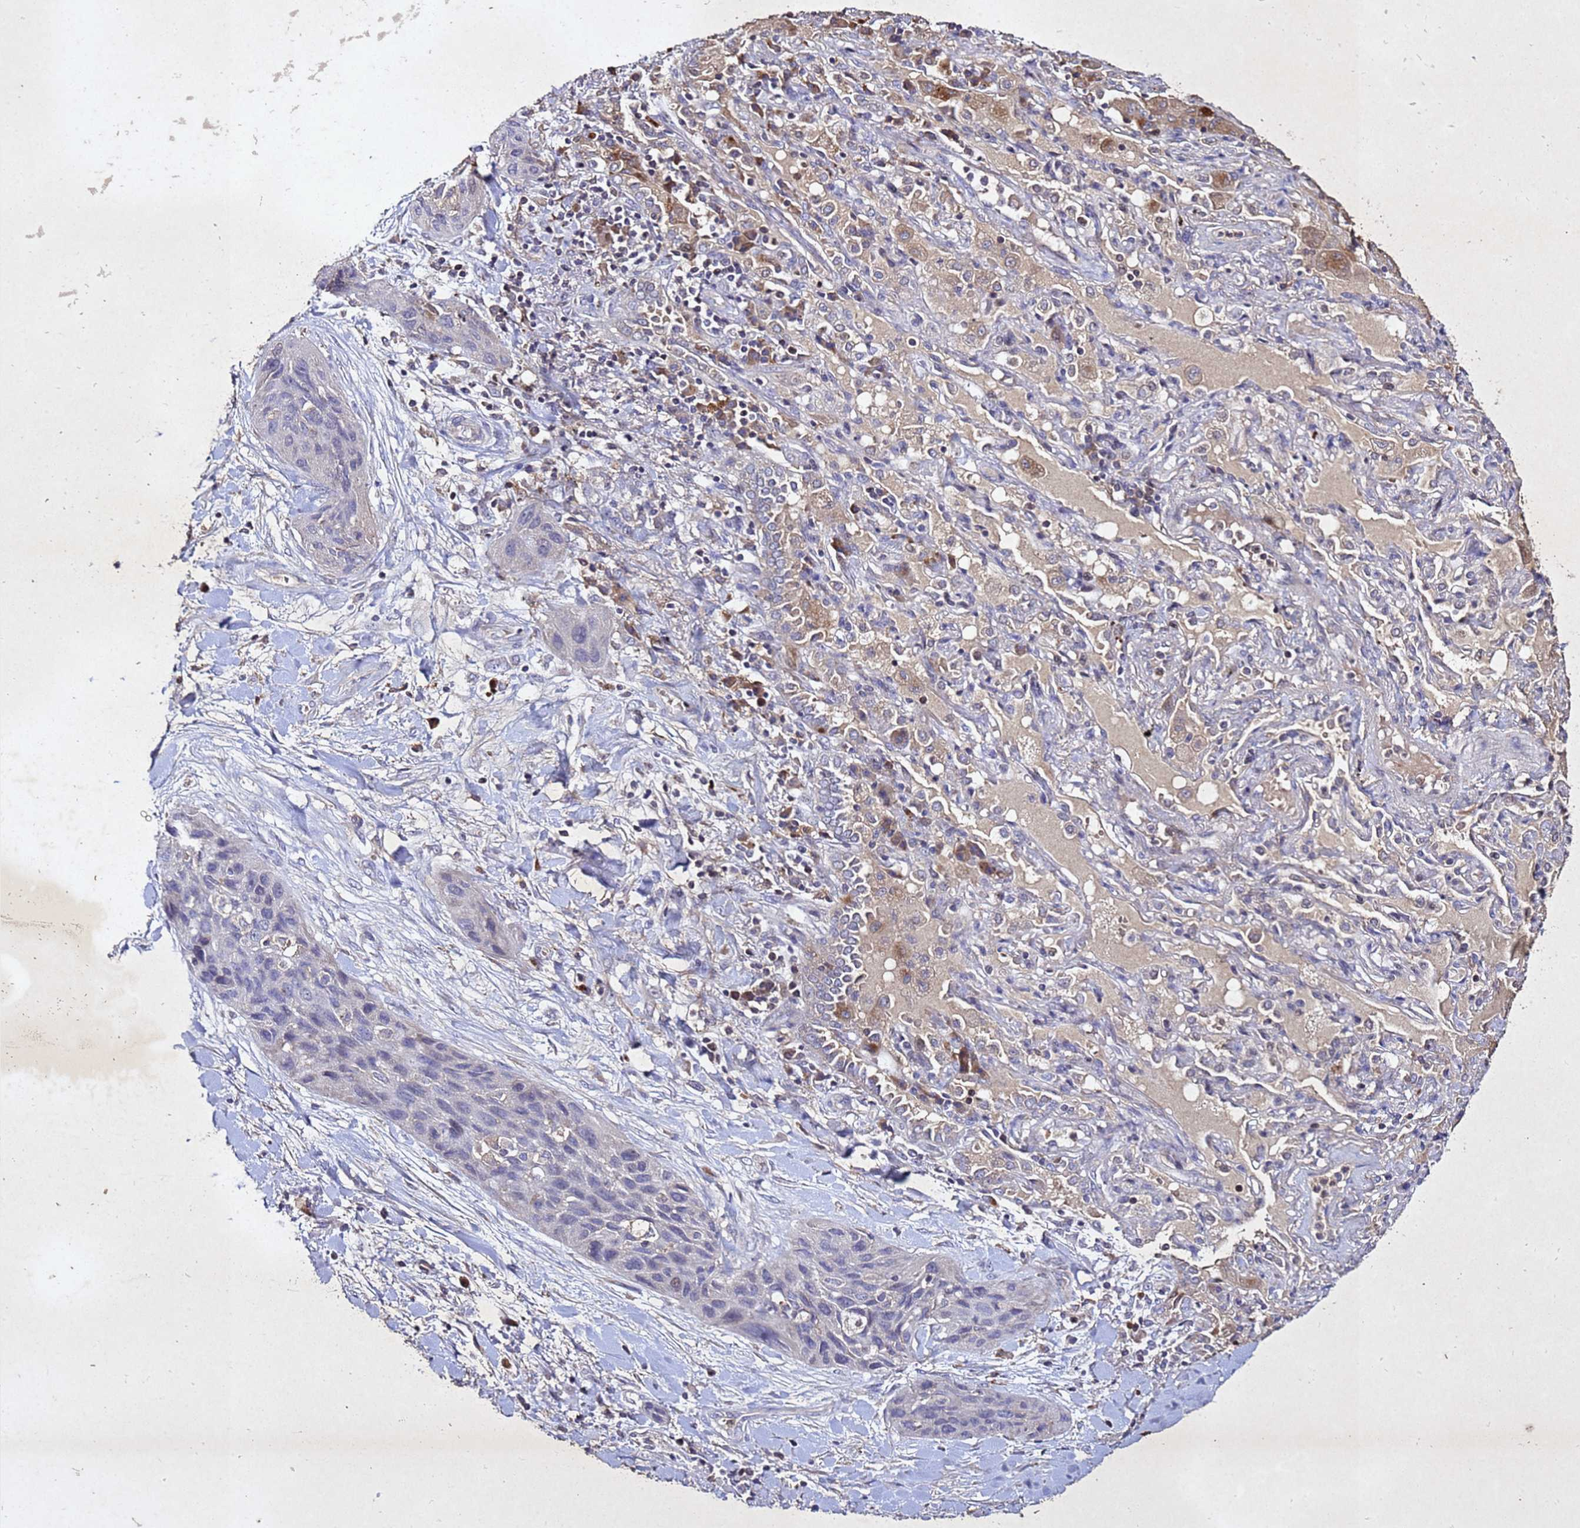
{"staining": {"intensity": "negative", "quantity": "none", "location": "none"}, "tissue": "lung cancer", "cell_type": "Tumor cells", "image_type": "cancer", "snomed": [{"axis": "morphology", "description": "Squamous cell carcinoma, NOS"}, {"axis": "topography", "description": "Lung"}], "caption": "Immunohistochemistry of lung cancer demonstrates no staining in tumor cells.", "gene": "SV2B", "patient": {"sex": "female", "age": 70}}